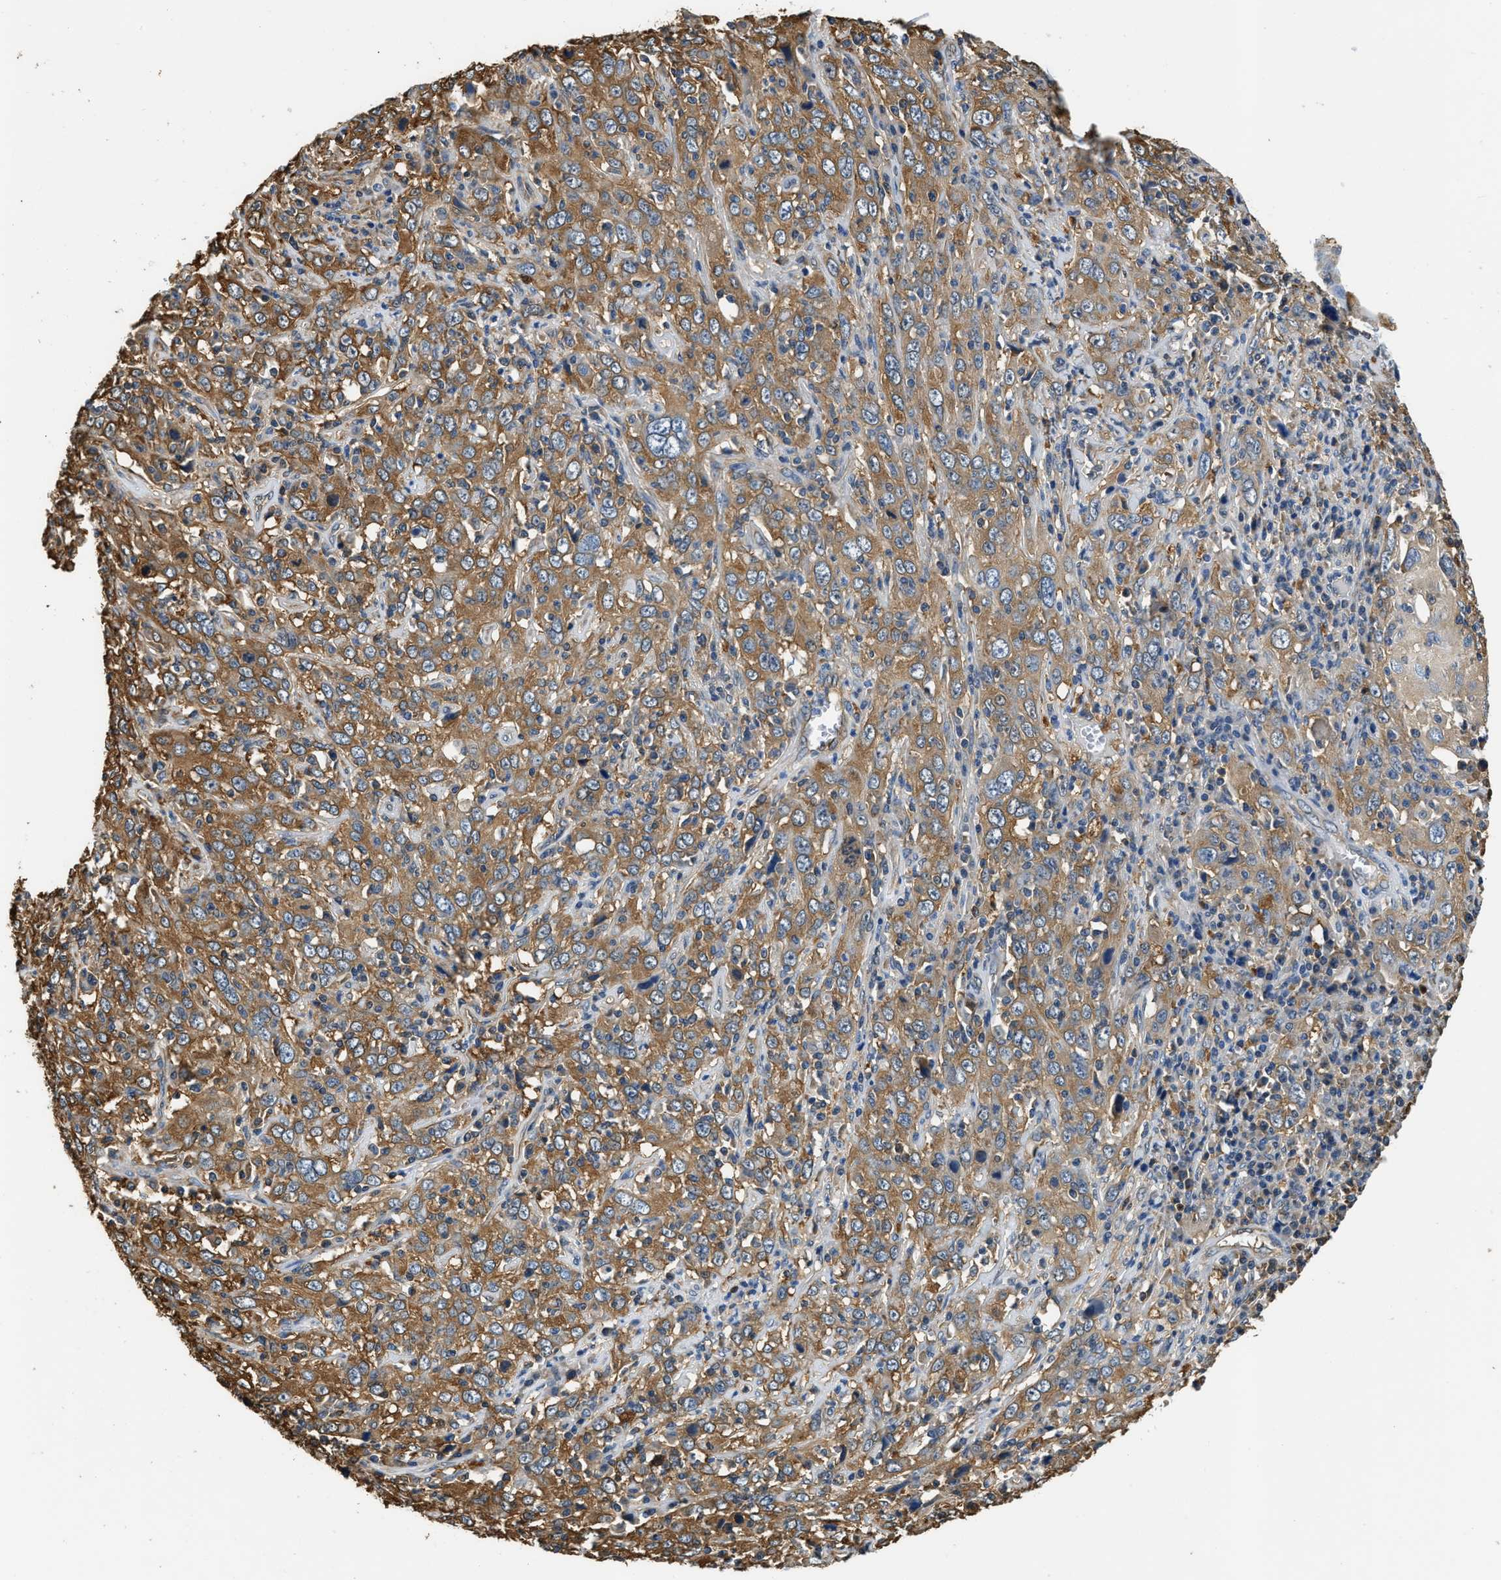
{"staining": {"intensity": "moderate", "quantity": ">75%", "location": "cytoplasmic/membranous"}, "tissue": "cervical cancer", "cell_type": "Tumor cells", "image_type": "cancer", "snomed": [{"axis": "morphology", "description": "Squamous cell carcinoma, NOS"}, {"axis": "topography", "description": "Cervix"}], "caption": "Human cervical cancer stained with a brown dye shows moderate cytoplasmic/membranous positive positivity in approximately >75% of tumor cells.", "gene": "PPP2R1B", "patient": {"sex": "female", "age": 46}}